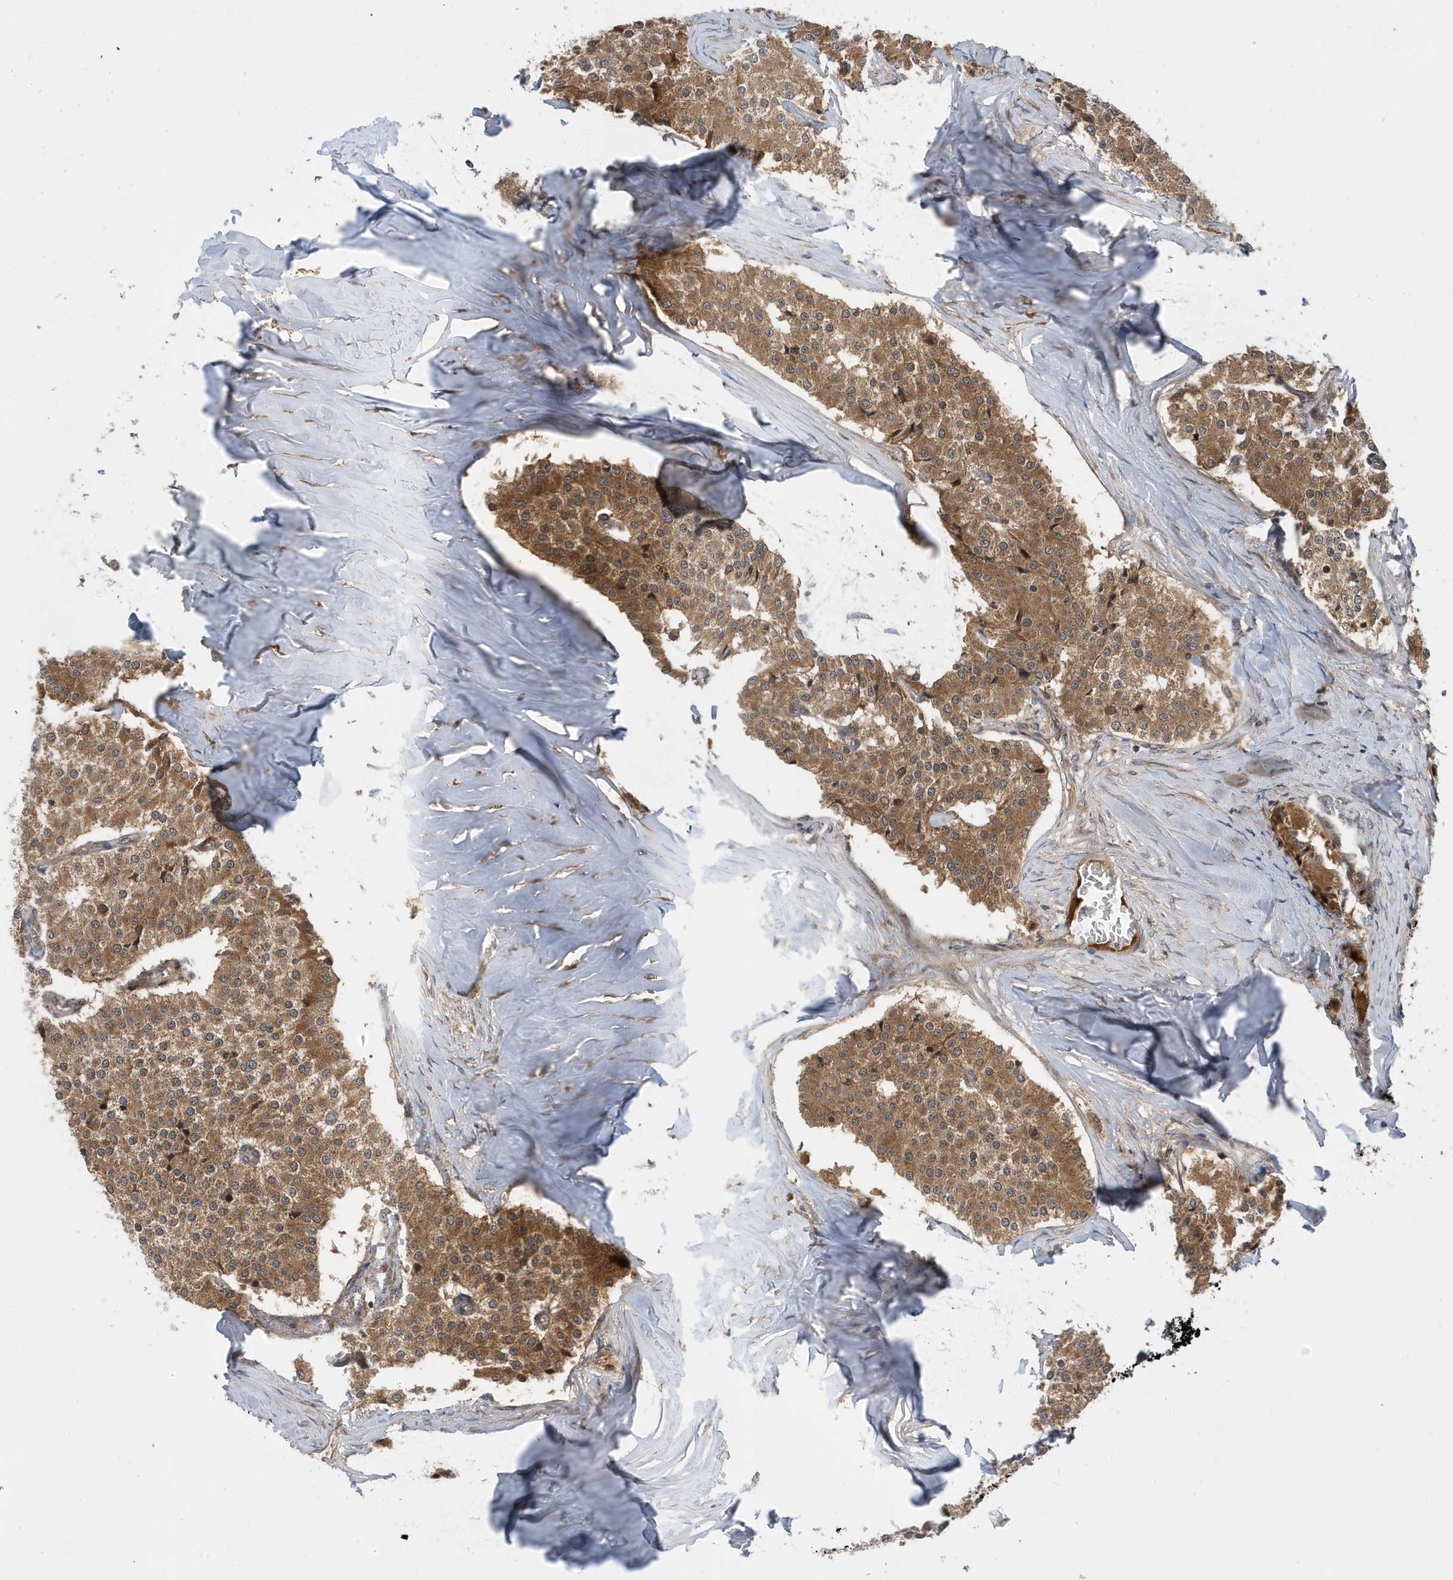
{"staining": {"intensity": "moderate", "quantity": ">75%", "location": "cytoplasmic/membranous"}, "tissue": "carcinoid", "cell_type": "Tumor cells", "image_type": "cancer", "snomed": [{"axis": "morphology", "description": "Carcinoid, malignant, NOS"}, {"axis": "topography", "description": "Colon"}], "caption": "Protein staining displays moderate cytoplasmic/membranous positivity in about >75% of tumor cells in carcinoid. (DAB (3,3'-diaminobenzidine) IHC, brown staining for protein, blue staining for nuclei).", "gene": "LAPTM4A", "patient": {"sex": "female", "age": 52}}